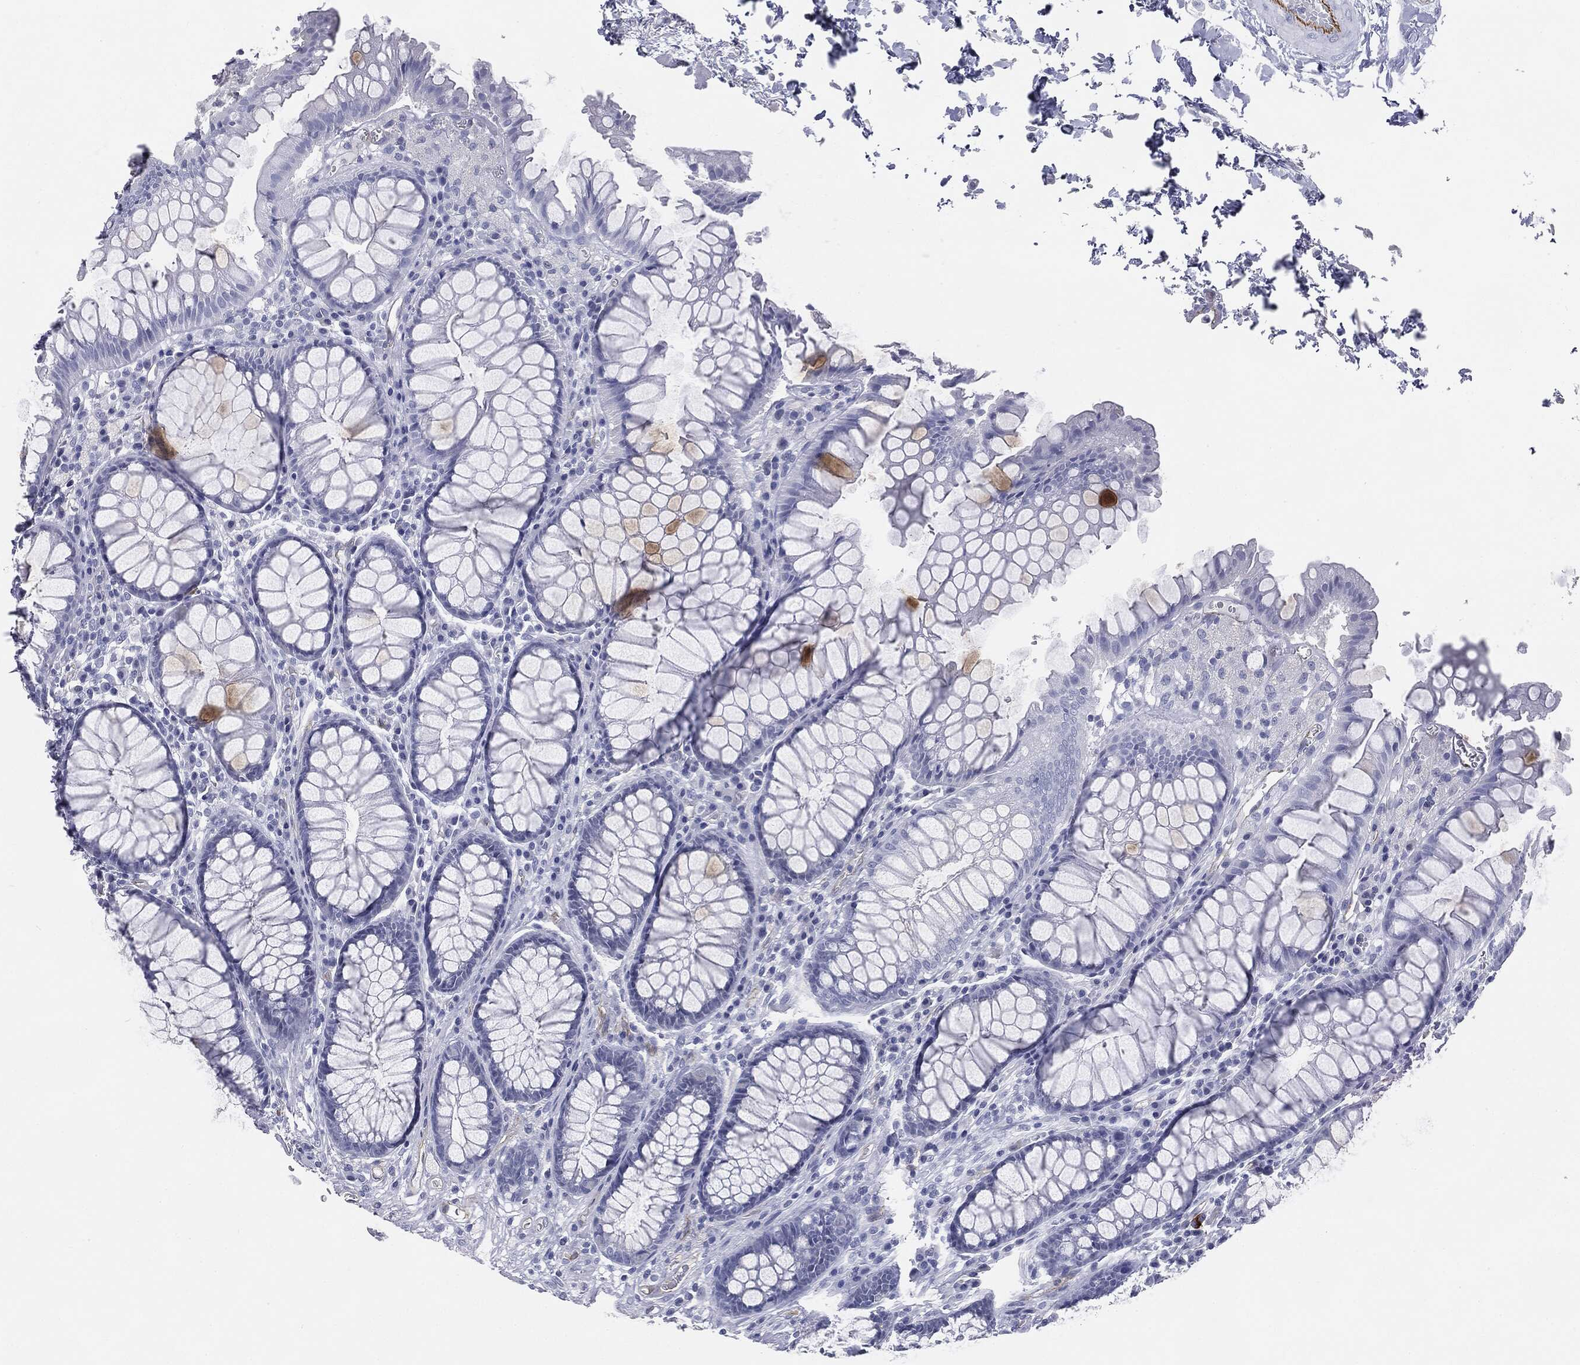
{"staining": {"intensity": "negative", "quantity": "none", "location": "none"}, "tissue": "rectum", "cell_type": "Glandular cells", "image_type": "normal", "snomed": [{"axis": "morphology", "description": "Normal tissue, NOS"}, {"axis": "topography", "description": "Rectum"}], "caption": "DAB (3,3'-diaminobenzidine) immunohistochemical staining of normal human rectum displays no significant staining in glandular cells. (Stains: DAB (3,3'-diaminobenzidine) immunohistochemistry (IHC) with hematoxylin counter stain, Microscopy: brightfield microscopy at high magnification).", "gene": "MUC5AC", "patient": {"sex": "female", "age": 68}}